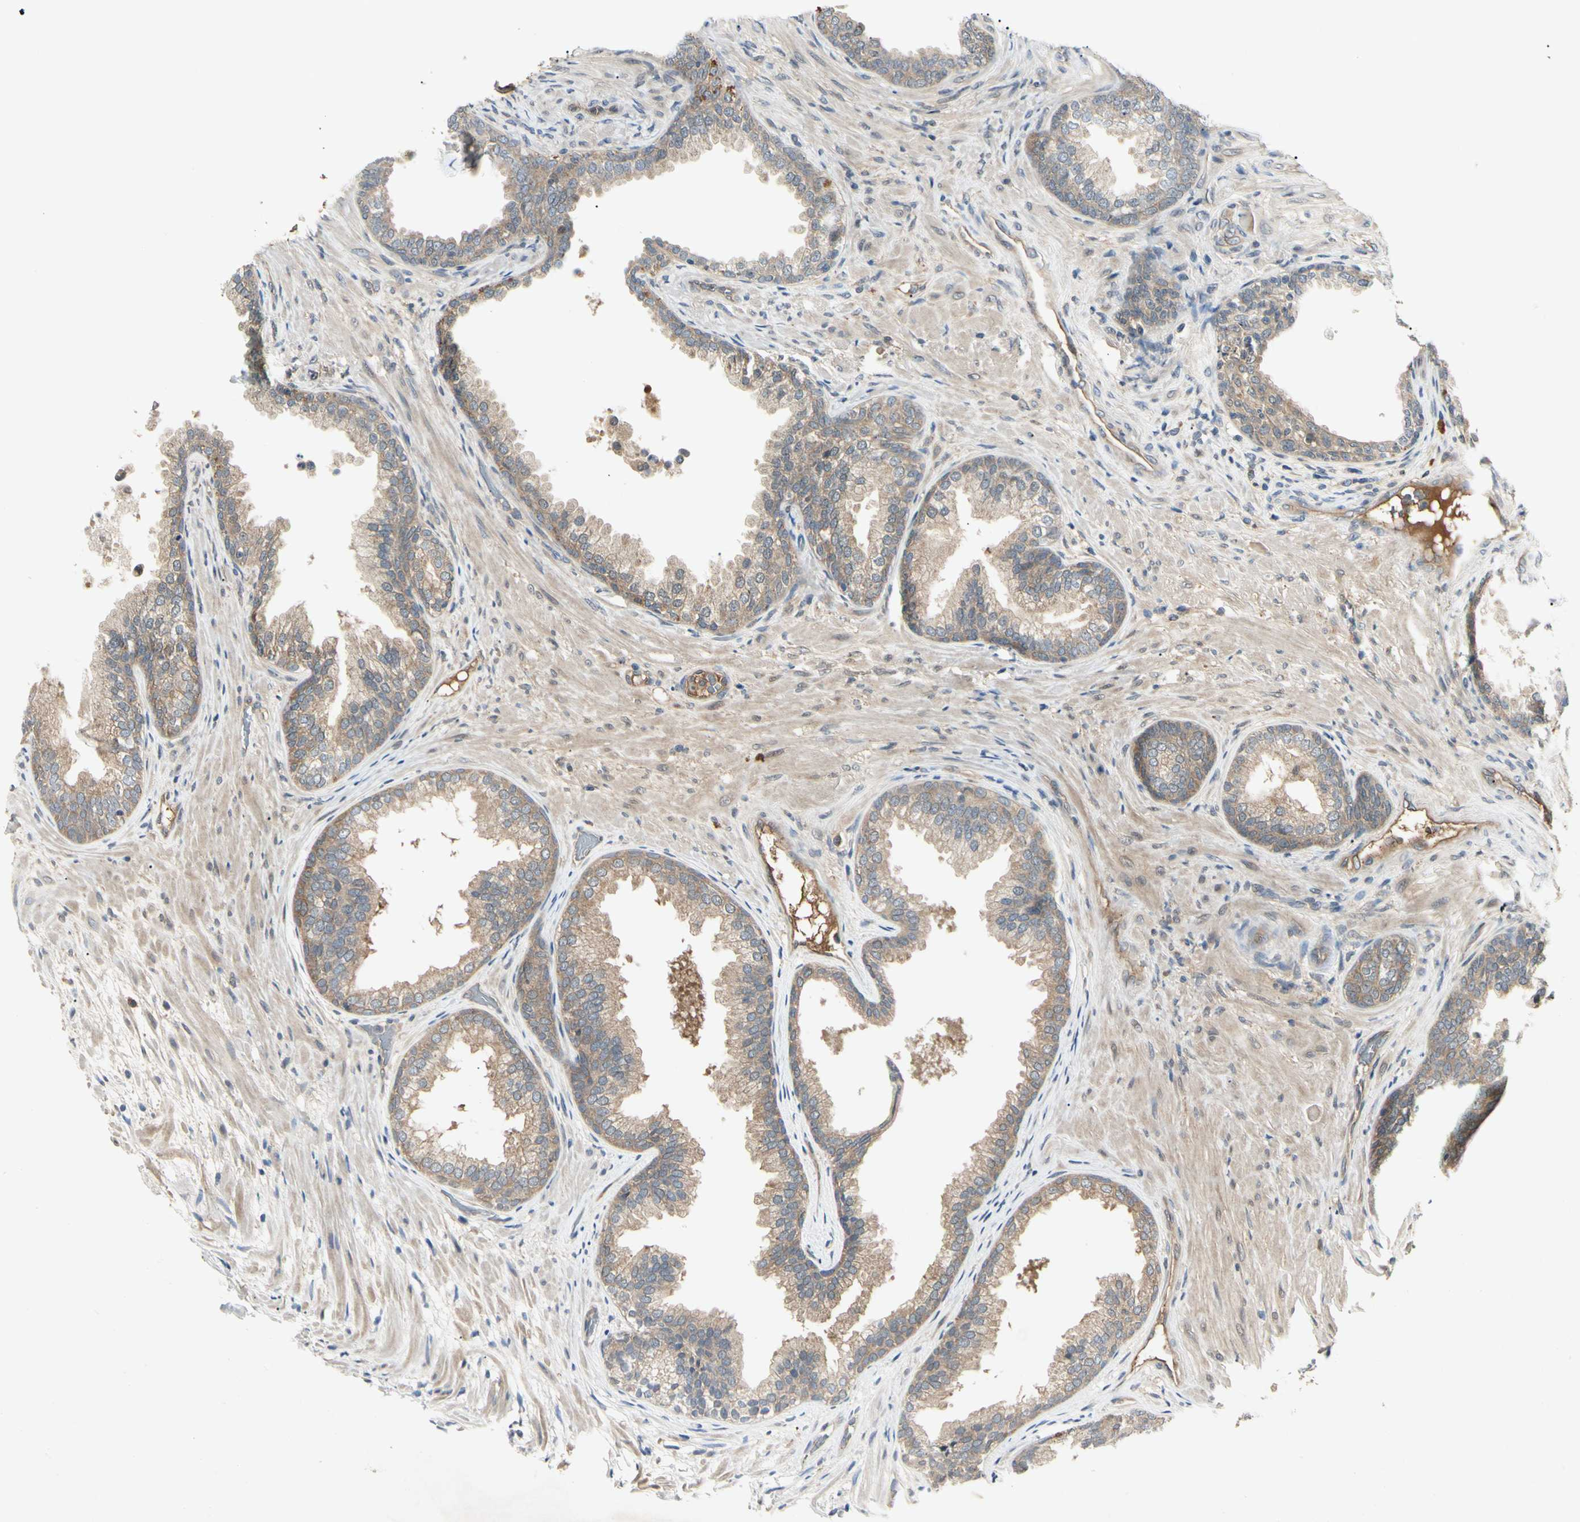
{"staining": {"intensity": "moderate", "quantity": ">75%", "location": "cytoplasmic/membranous"}, "tissue": "prostate", "cell_type": "Glandular cells", "image_type": "normal", "snomed": [{"axis": "morphology", "description": "Normal tissue, NOS"}, {"axis": "topography", "description": "Prostate"}], "caption": "A high-resolution histopathology image shows IHC staining of benign prostate, which displays moderate cytoplasmic/membranous staining in about >75% of glandular cells. (DAB (3,3'-diaminobenzidine) IHC with brightfield microscopy, high magnification).", "gene": "RNF14", "patient": {"sex": "male", "age": 76}}